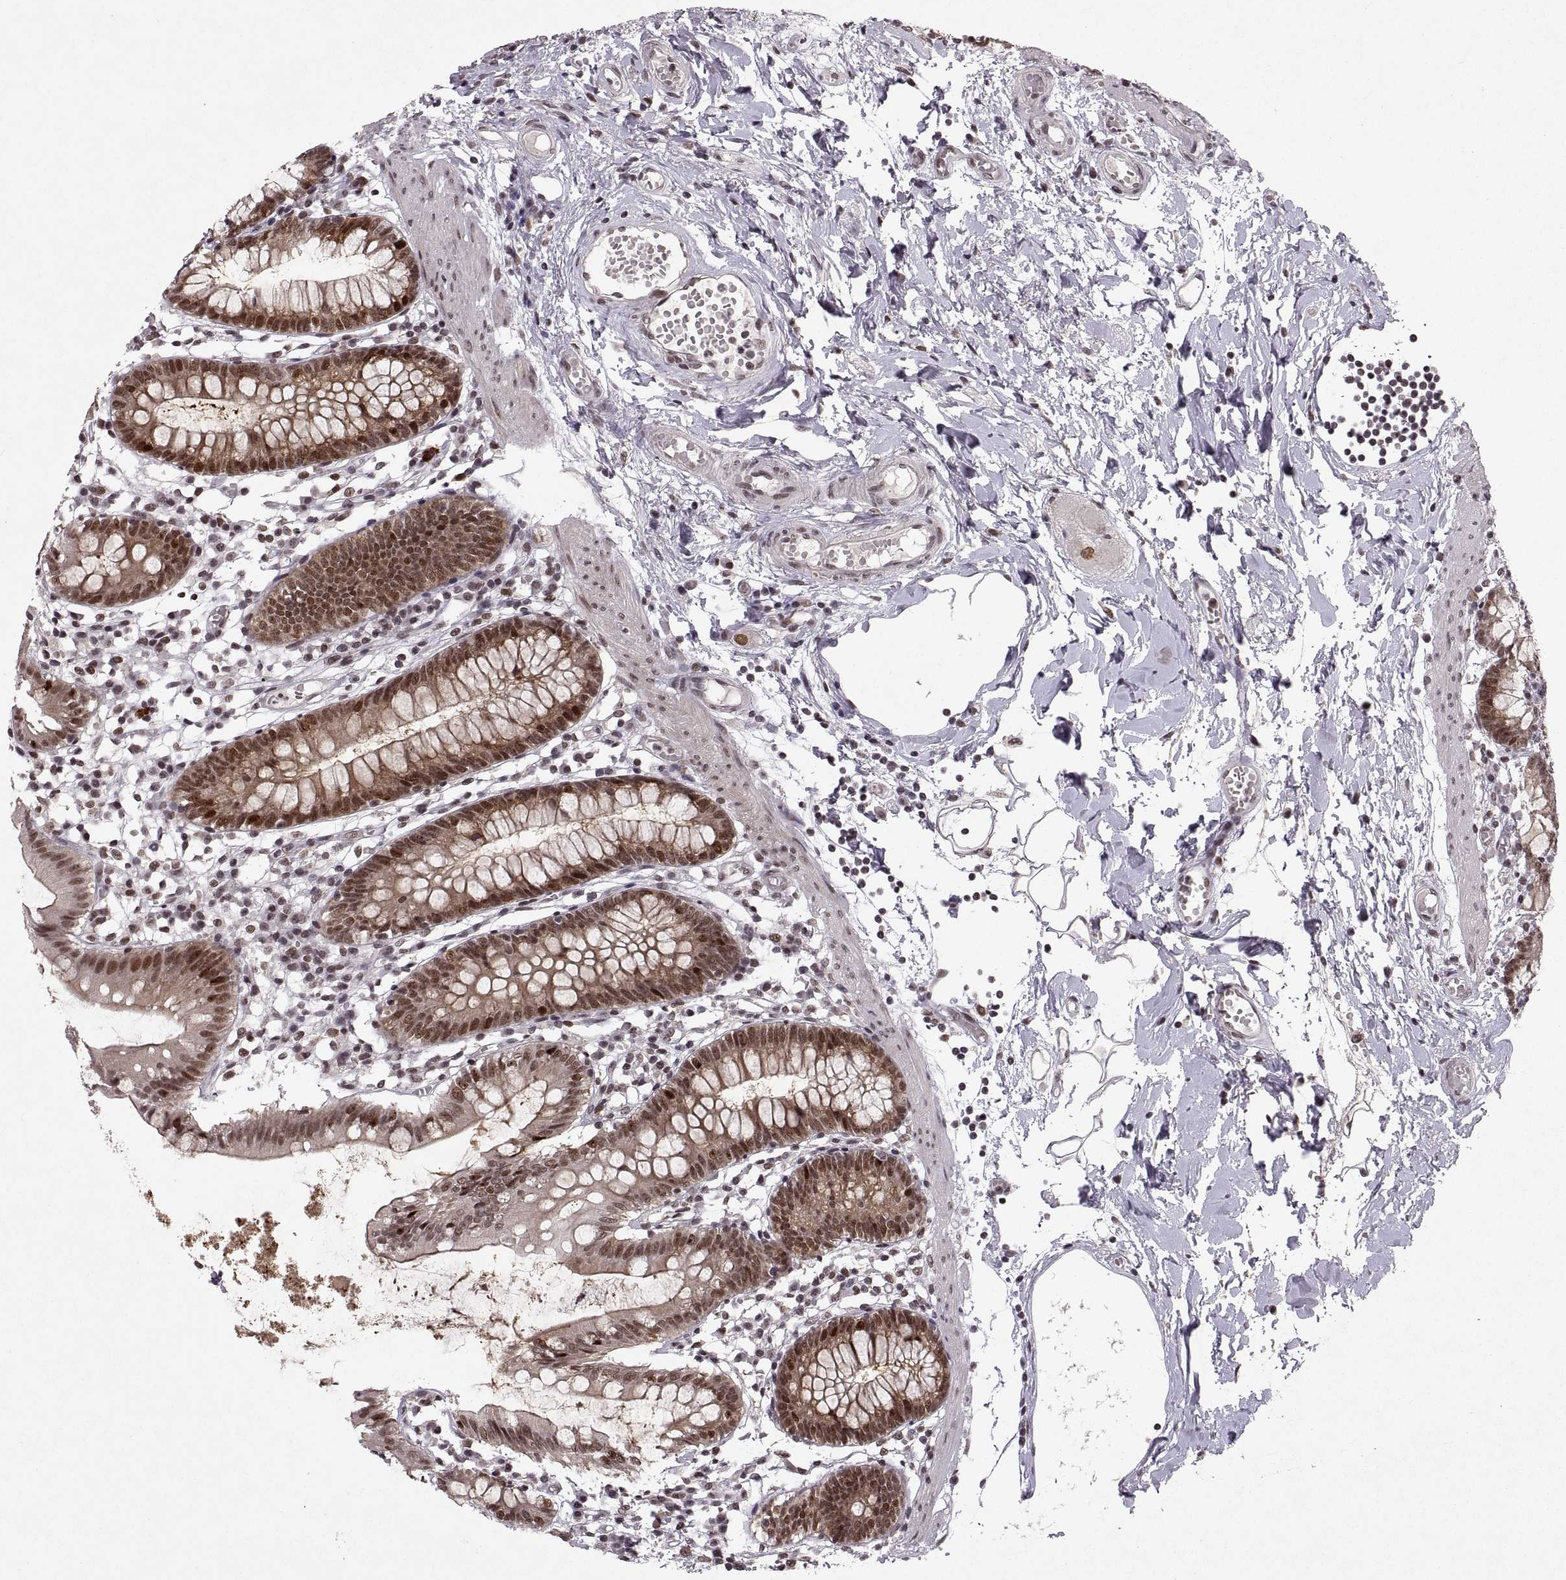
{"staining": {"intensity": "strong", "quantity": ">75%", "location": "cytoplasmic/membranous,nuclear"}, "tissue": "small intestine", "cell_type": "Glandular cells", "image_type": "normal", "snomed": [{"axis": "morphology", "description": "Normal tissue, NOS"}, {"axis": "topography", "description": "Small intestine"}], "caption": "Protein staining by IHC reveals strong cytoplasmic/membranous,nuclear staining in about >75% of glandular cells in normal small intestine. (DAB = brown stain, brightfield microscopy at high magnification).", "gene": "MT1E", "patient": {"sex": "female", "age": 90}}